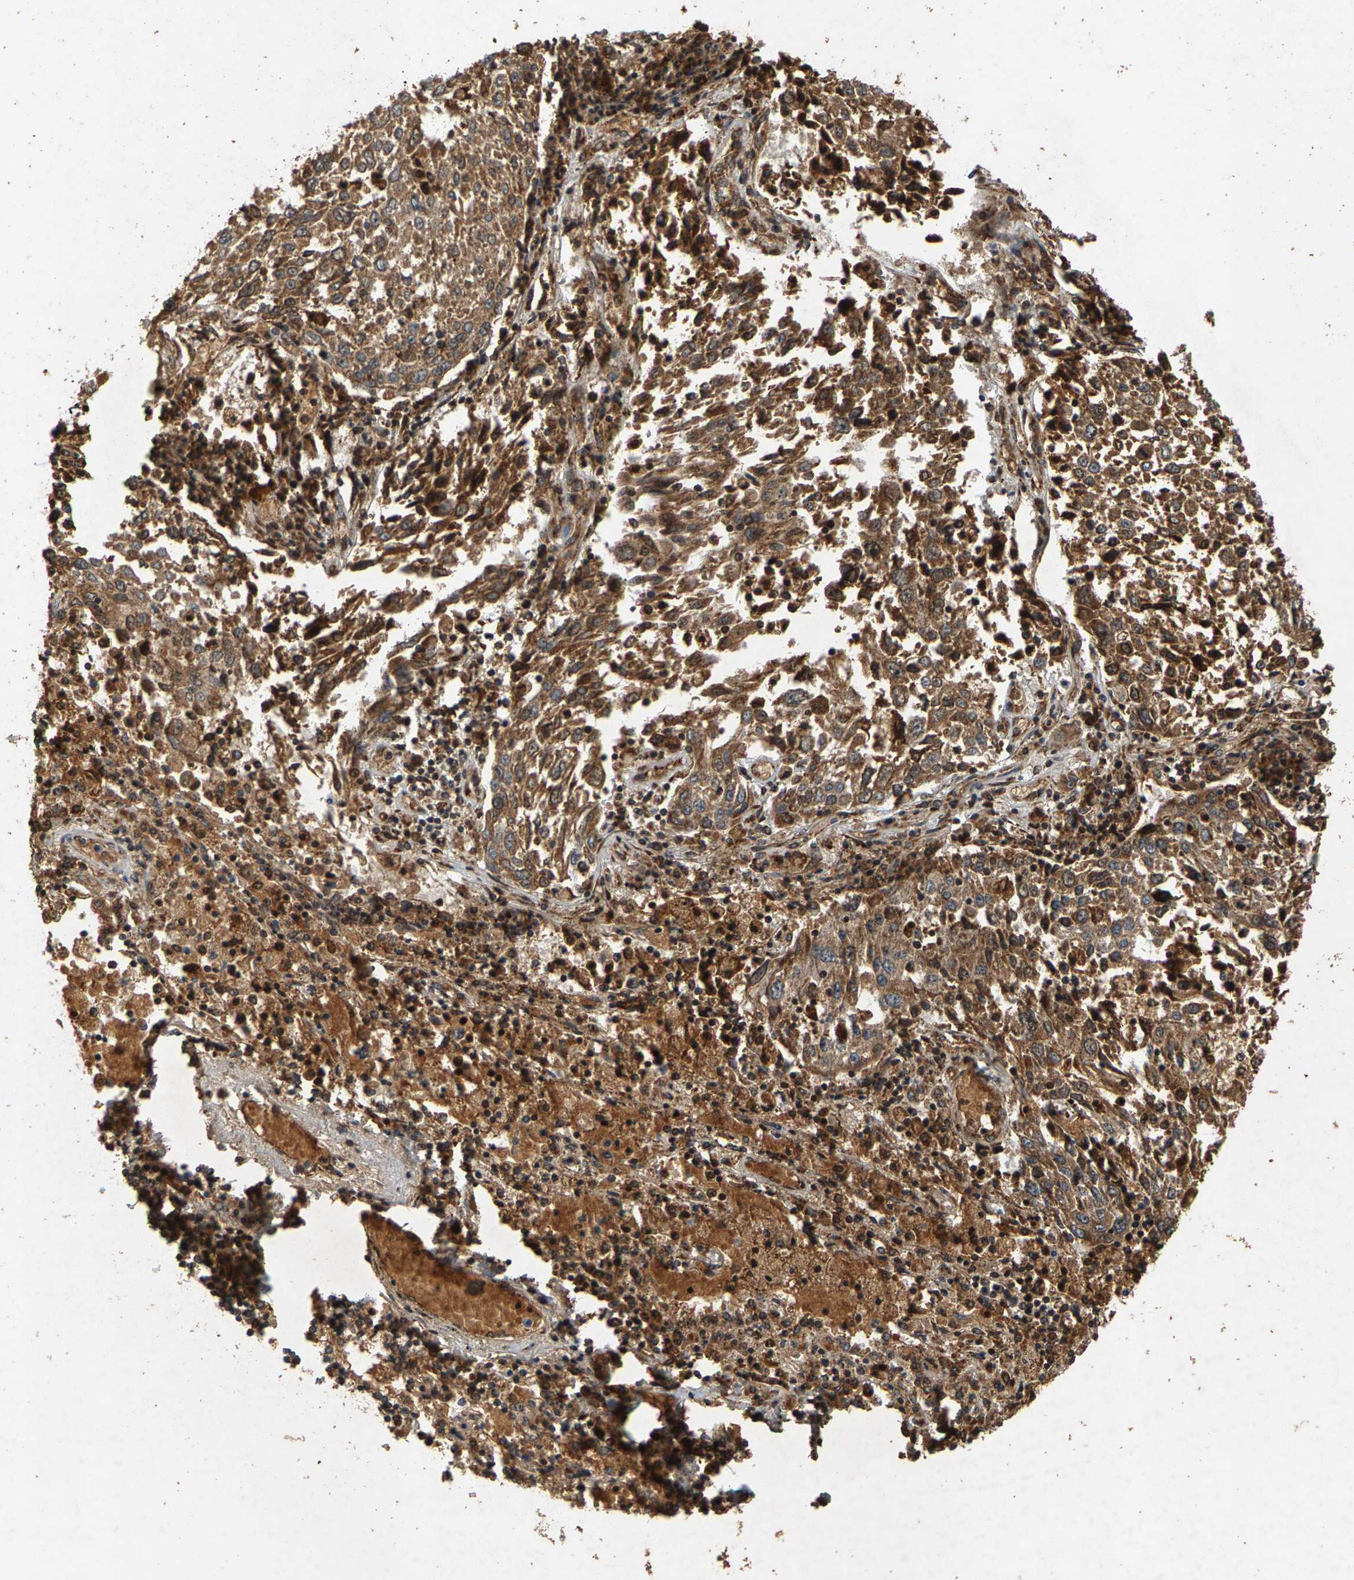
{"staining": {"intensity": "moderate", "quantity": ">75%", "location": "cytoplasmic/membranous"}, "tissue": "lung cancer", "cell_type": "Tumor cells", "image_type": "cancer", "snomed": [{"axis": "morphology", "description": "Squamous cell carcinoma, NOS"}, {"axis": "topography", "description": "Lung"}], "caption": "About >75% of tumor cells in human squamous cell carcinoma (lung) reveal moderate cytoplasmic/membranous protein expression as visualized by brown immunohistochemical staining.", "gene": "CIDEC", "patient": {"sex": "male", "age": 65}}